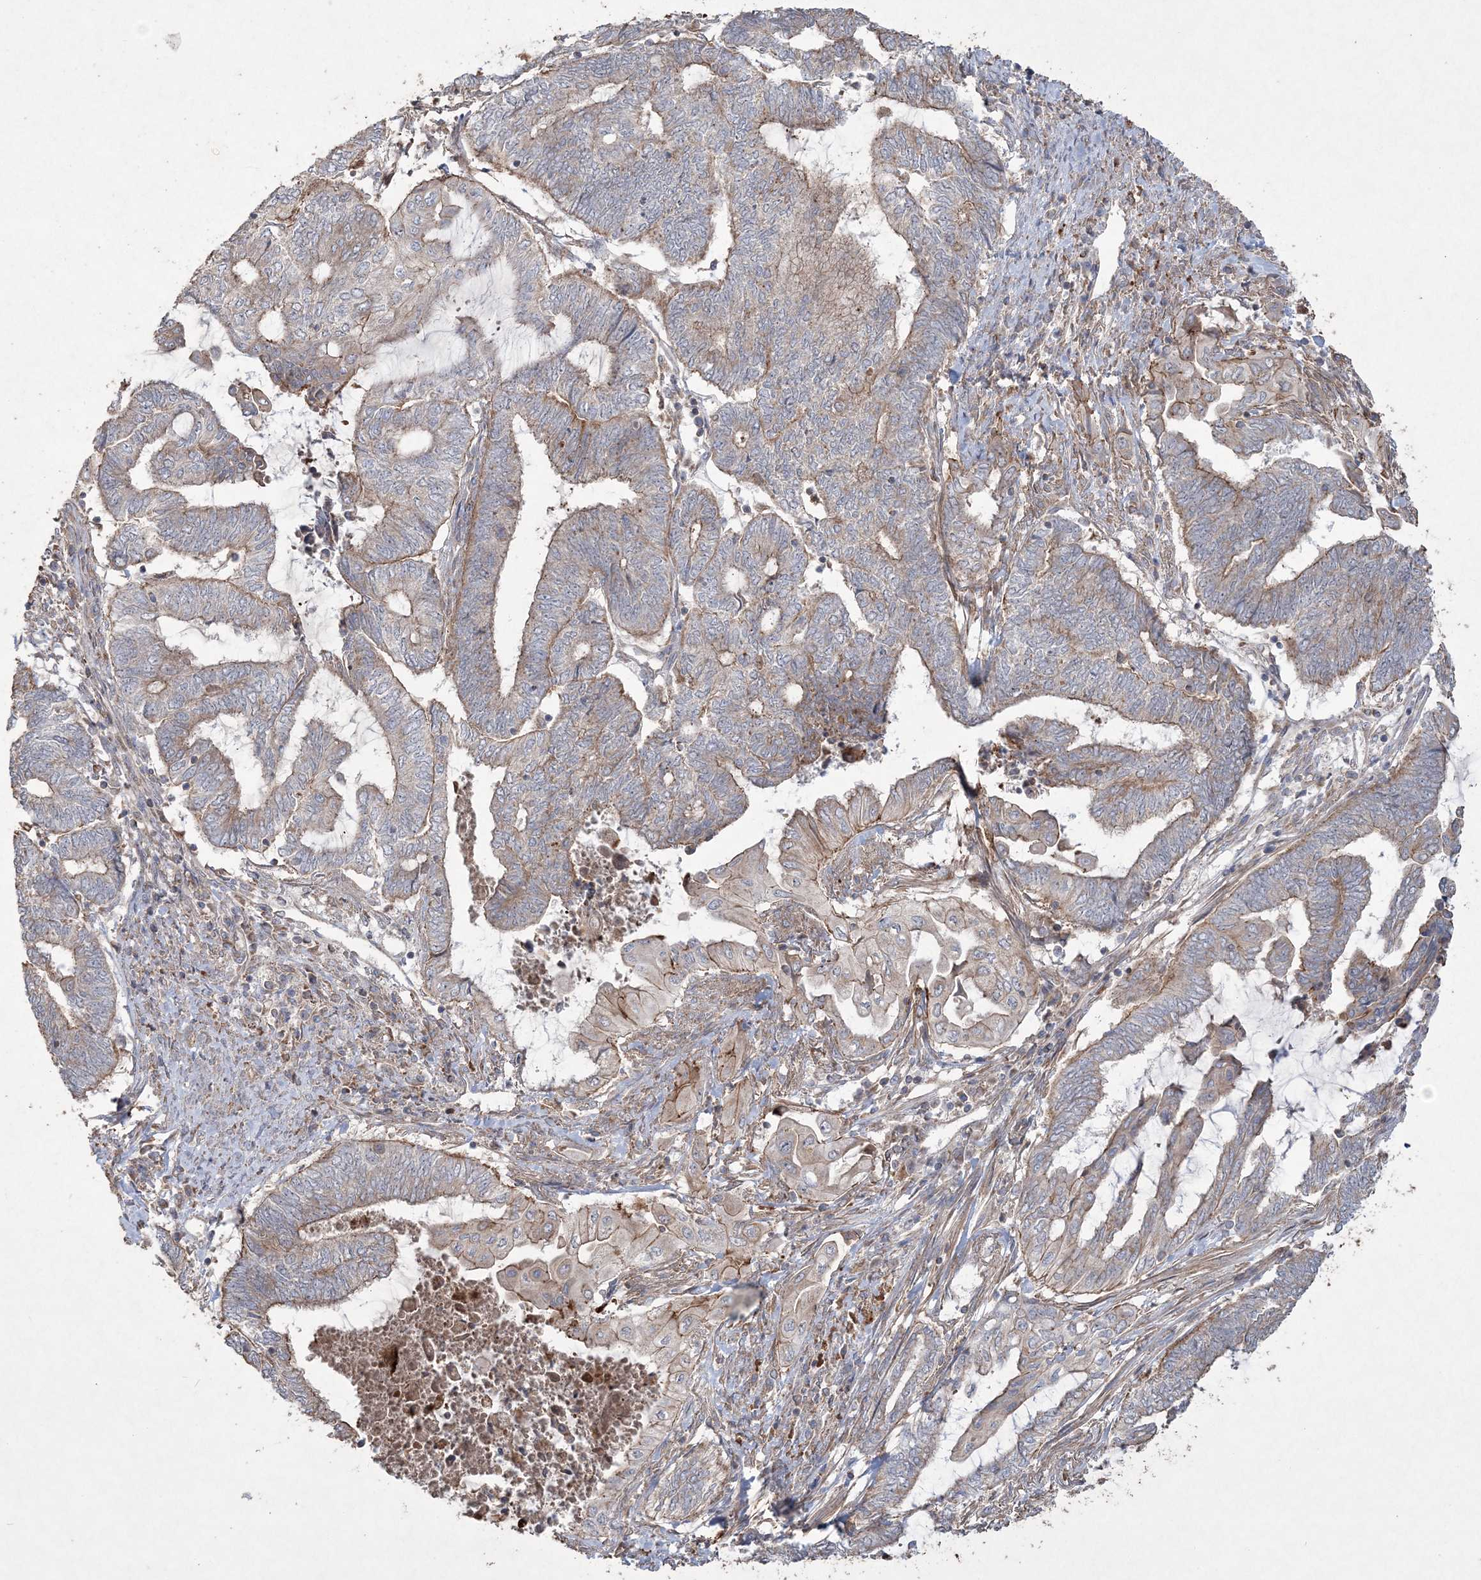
{"staining": {"intensity": "moderate", "quantity": "<25%", "location": "cytoplasmic/membranous"}, "tissue": "endometrial cancer", "cell_type": "Tumor cells", "image_type": "cancer", "snomed": [{"axis": "morphology", "description": "Adenocarcinoma, NOS"}, {"axis": "topography", "description": "Uterus"}, {"axis": "topography", "description": "Endometrium"}], "caption": "Immunohistochemical staining of human endometrial cancer reveals moderate cytoplasmic/membranous protein staining in about <25% of tumor cells.", "gene": "TTC7A", "patient": {"sex": "female", "age": 70}}